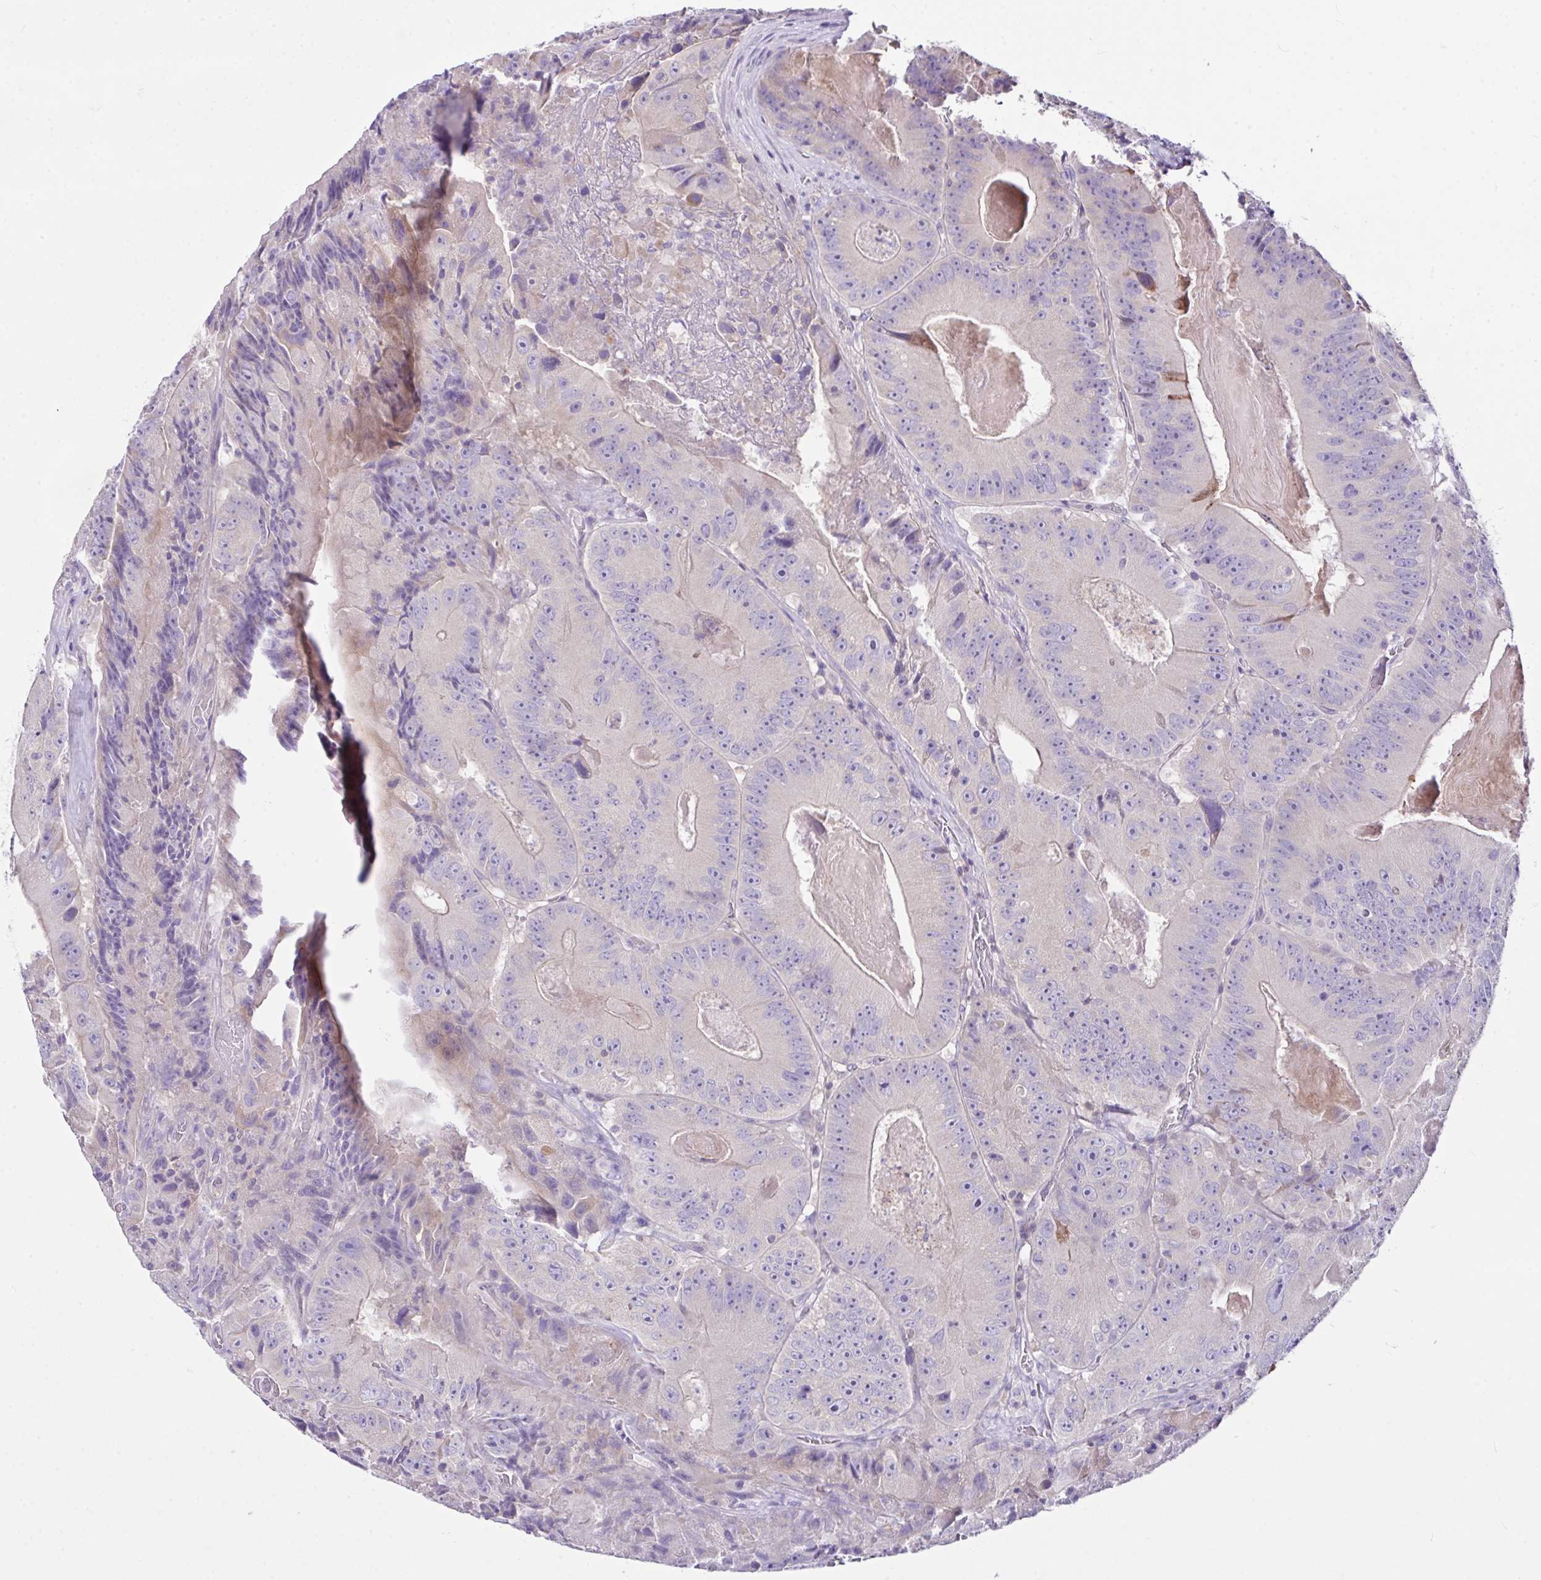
{"staining": {"intensity": "weak", "quantity": "<25%", "location": "cytoplasmic/membranous"}, "tissue": "colorectal cancer", "cell_type": "Tumor cells", "image_type": "cancer", "snomed": [{"axis": "morphology", "description": "Adenocarcinoma, NOS"}, {"axis": "topography", "description": "Colon"}], "caption": "Immunohistochemistry (IHC) image of human colorectal cancer stained for a protein (brown), which exhibits no staining in tumor cells.", "gene": "D2HGDH", "patient": {"sex": "female", "age": 86}}